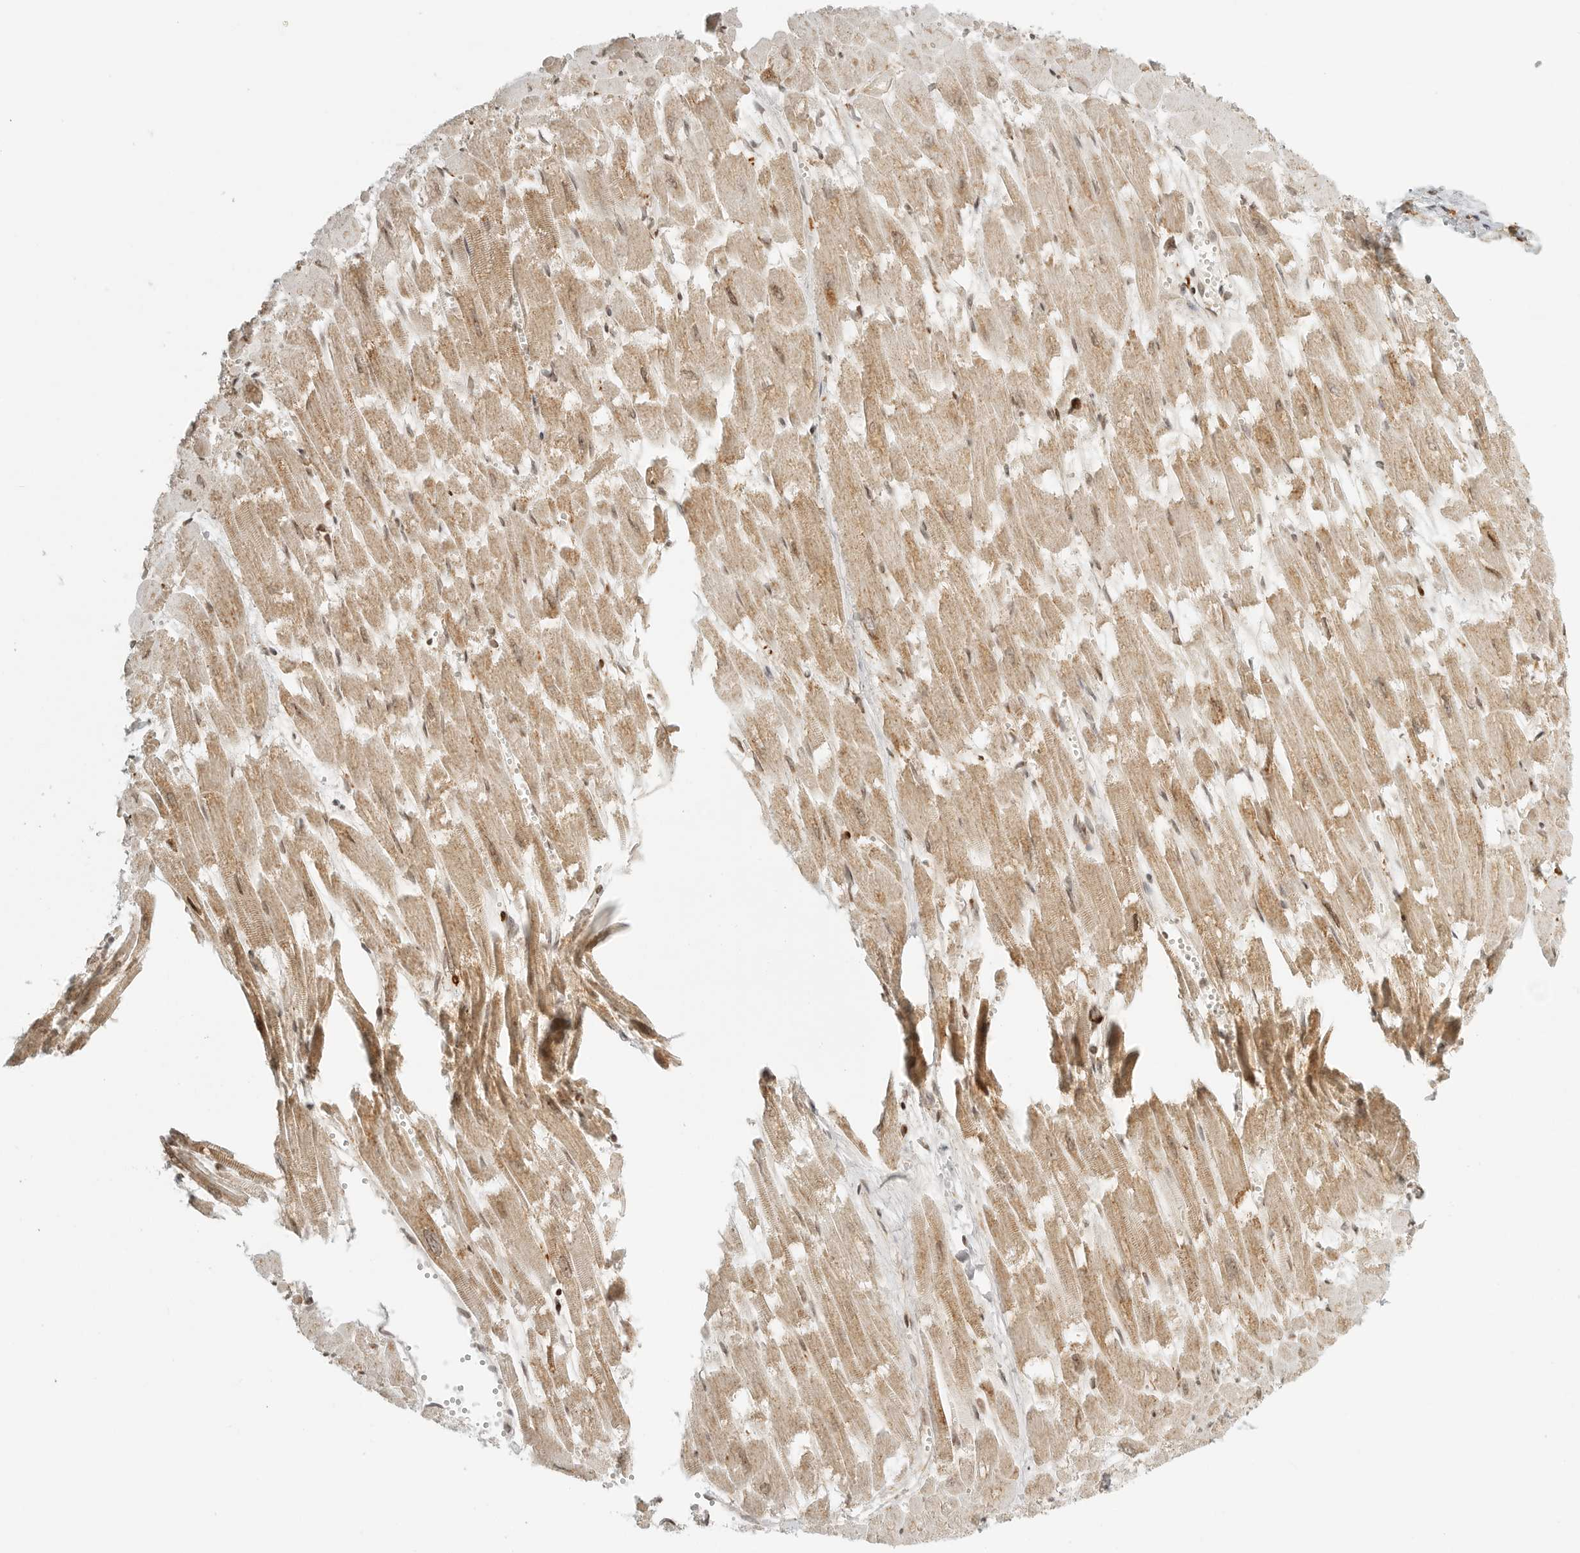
{"staining": {"intensity": "moderate", "quantity": ">75%", "location": "cytoplasmic/membranous"}, "tissue": "heart muscle", "cell_type": "Cardiomyocytes", "image_type": "normal", "snomed": [{"axis": "morphology", "description": "Normal tissue, NOS"}, {"axis": "topography", "description": "Heart"}], "caption": "Immunohistochemical staining of normal heart muscle exhibits >75% levels of moderate cytoplasmic/membranous protein expression in about >75% of cardiomyocytes. The staining is performed using DAB (3,3'-diaminobenzidine) brown chromogen to label protein expression. The nuclei are counter-stained blue using hematoxylin.", "gene": "IDUA", "patient": {"sex": "male", "age": 54}}